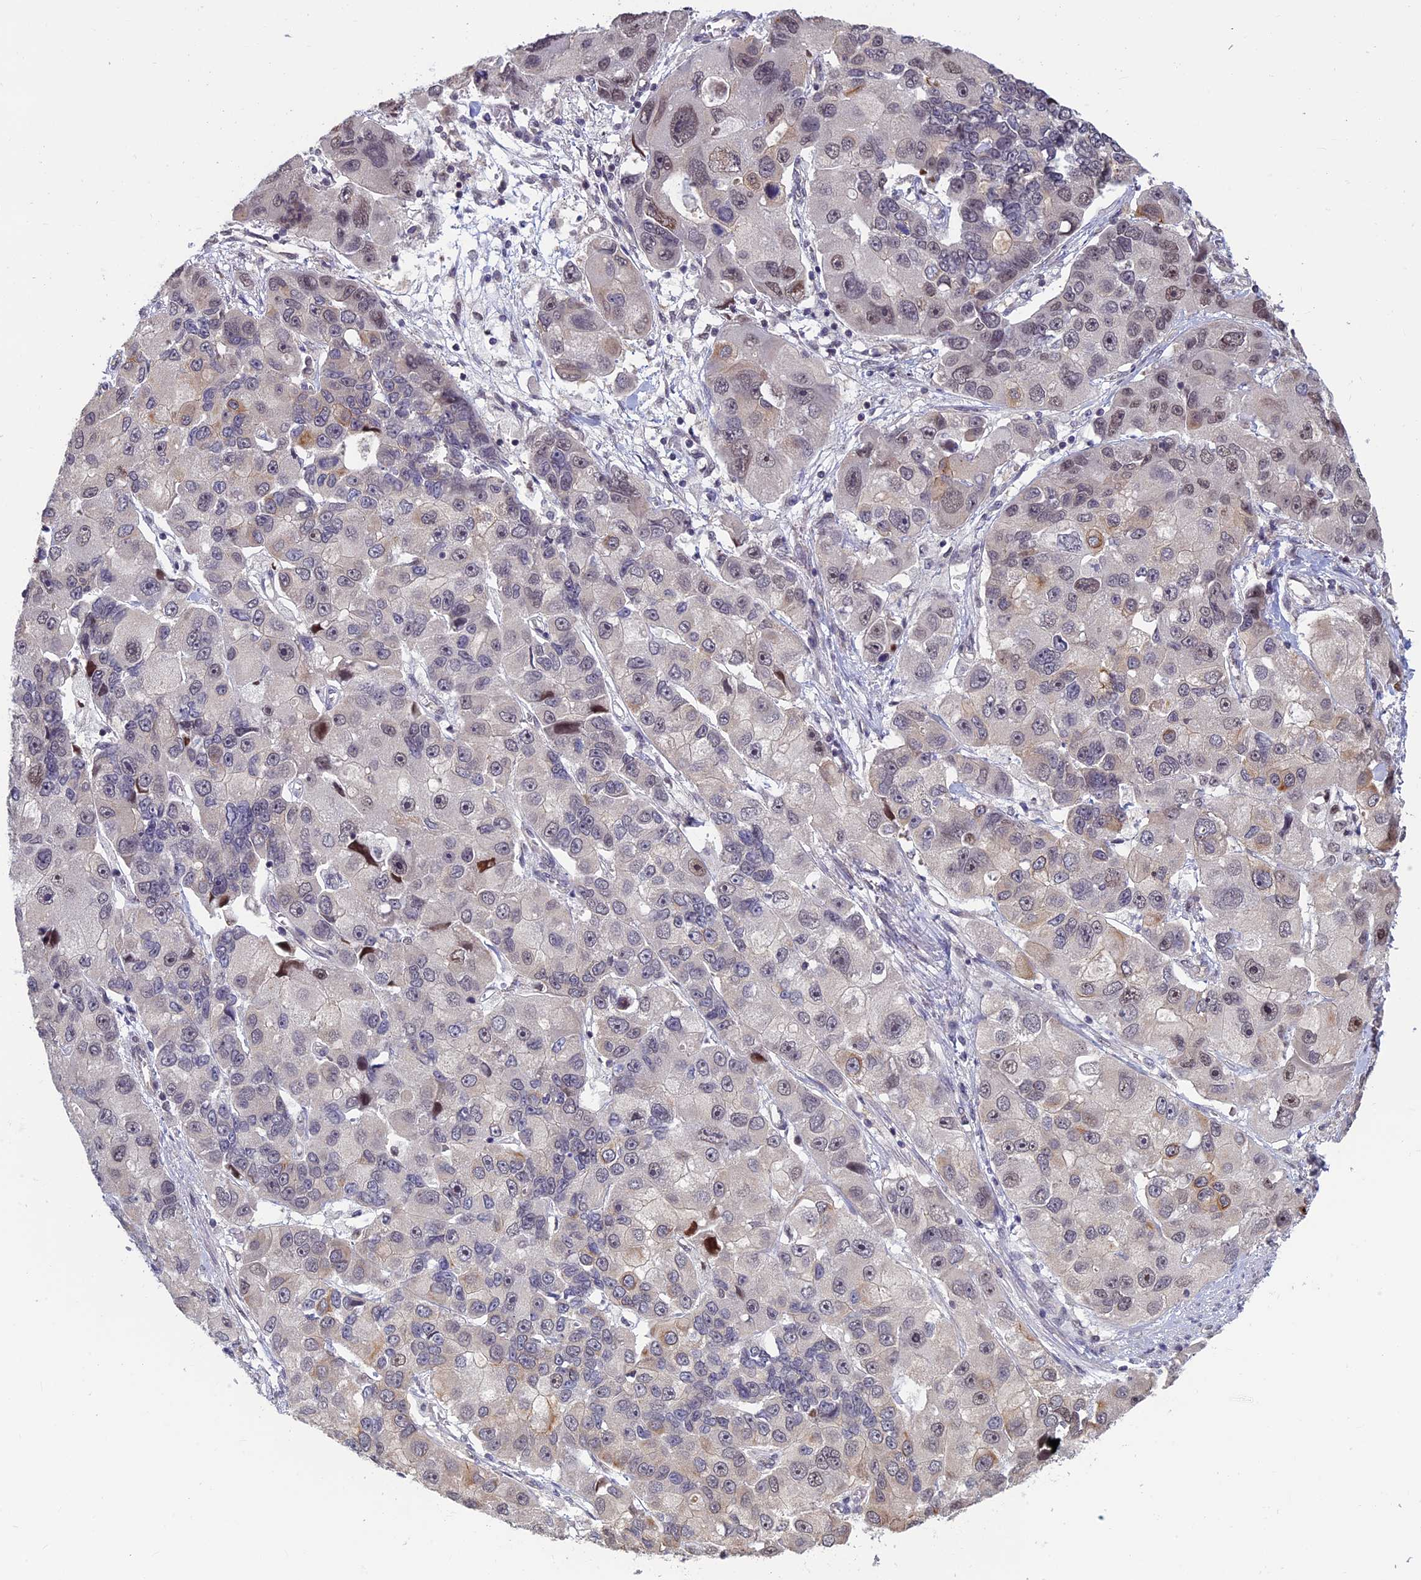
{"staining": {"intensity": "weak", "quantity": "25%-75%", "location": "nuclear"}, "tissue": "lung cancer", "cell_type": "Tumor cells", "image_type": "cancer", "snomed": [{"axis": "morphology", "description": "Adenocarcinoma, NOS"}, {"axis": "topography", "description": "Lung"}], "caption": "A micrograph of adenocarcinoma (lung) stained for a protein reveals weak nuclear brown staining in tumor cells.", "gene": "SPIRE1", "patient": {"sex": "female", "age": 54}}